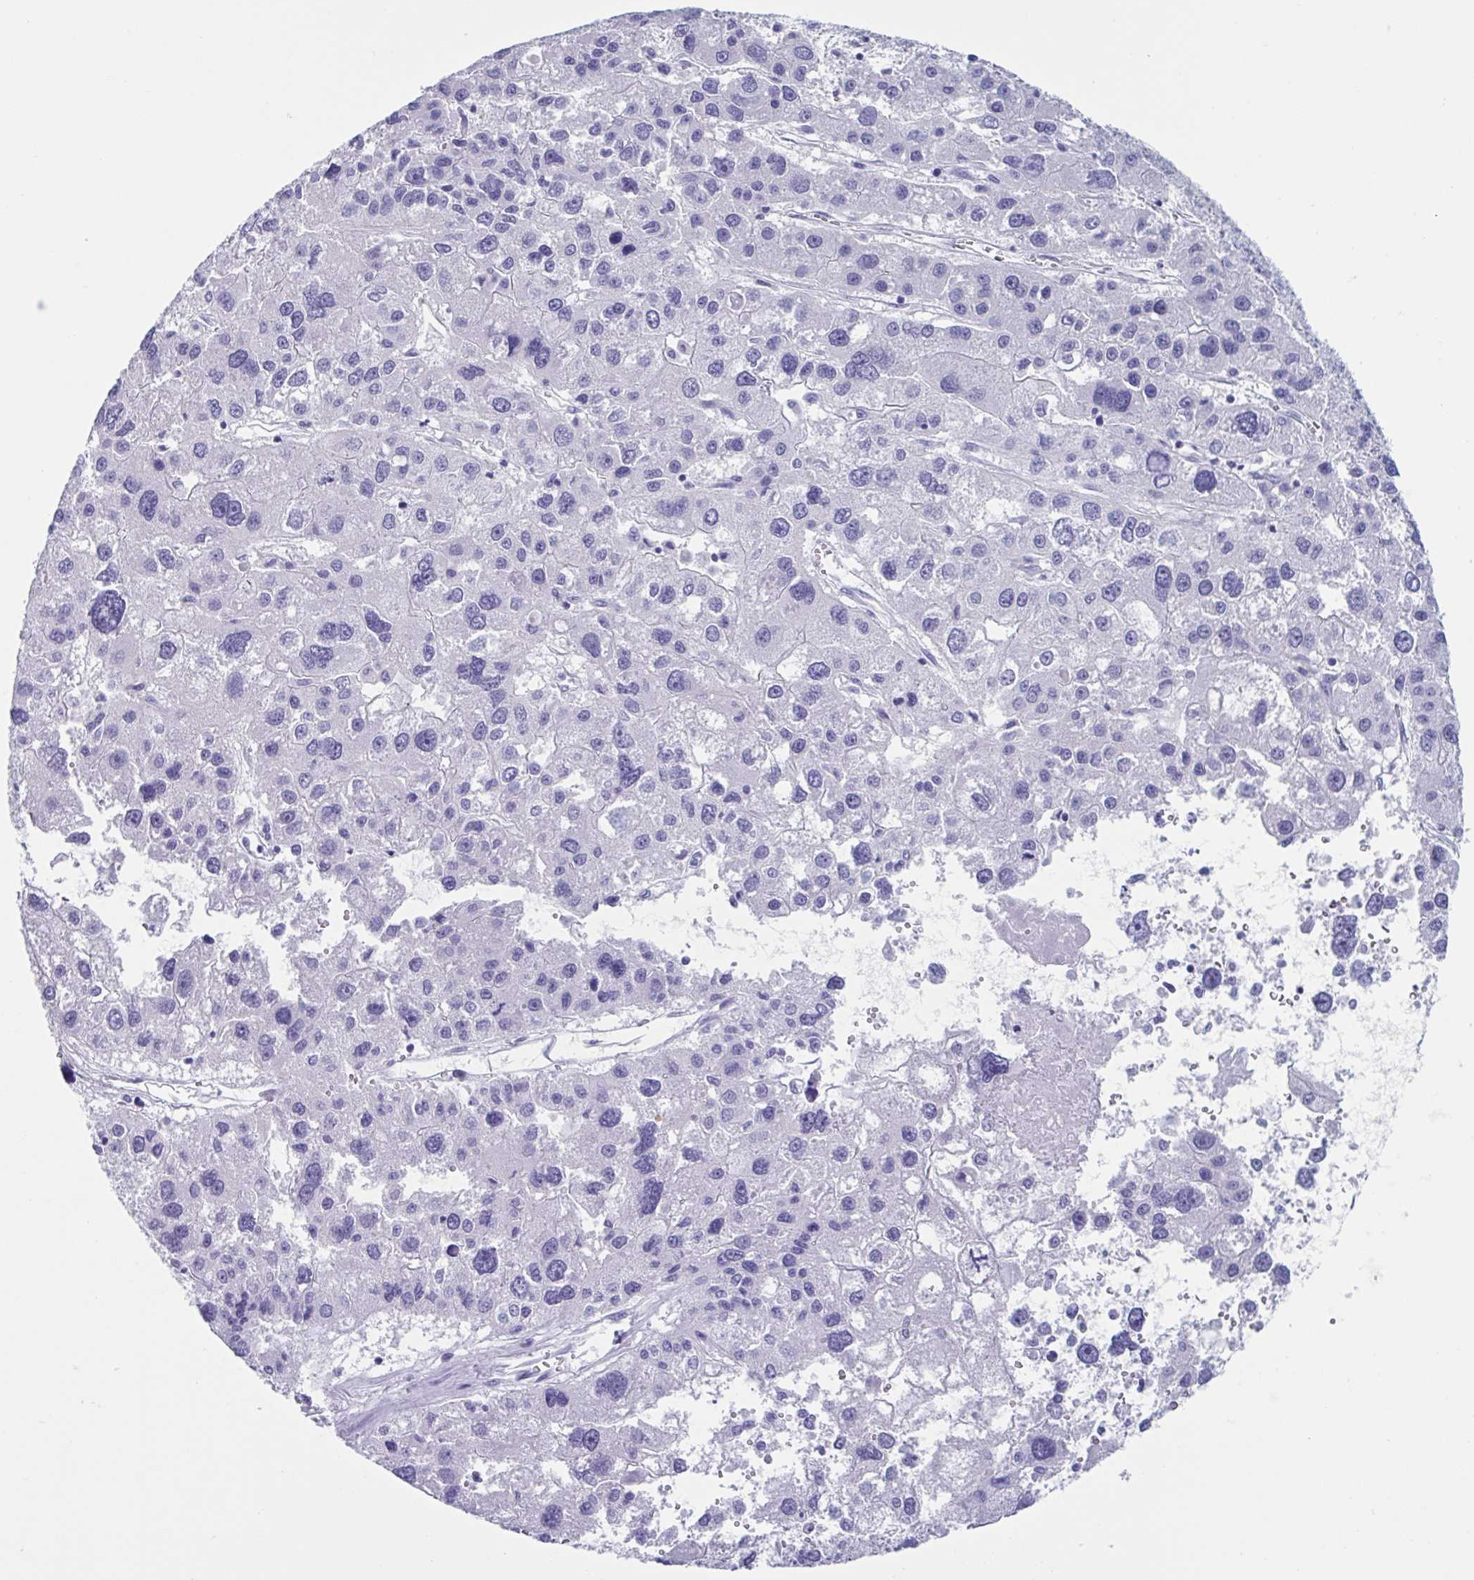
{"staining": {"intensity": "negative", "quantity": "none", "location": "none"}, "tissue": "liver cancer", "cell_type": "Tumor cells", "image_type": "cancer", "snomed": [{"axis": "morphology", "description": "Carcinoma, Hepatocellular, NOS"}, {"axis": "topography", "description": "Liver"}], "caption": "DAB (3,3'-diaminobenzidine) immunohistochemical staining of human liver hepatocellular carcinoma displays no significant staining in tumor cells.", "gene": "USP35", "patient": {"sex": "male", "age": 73}}